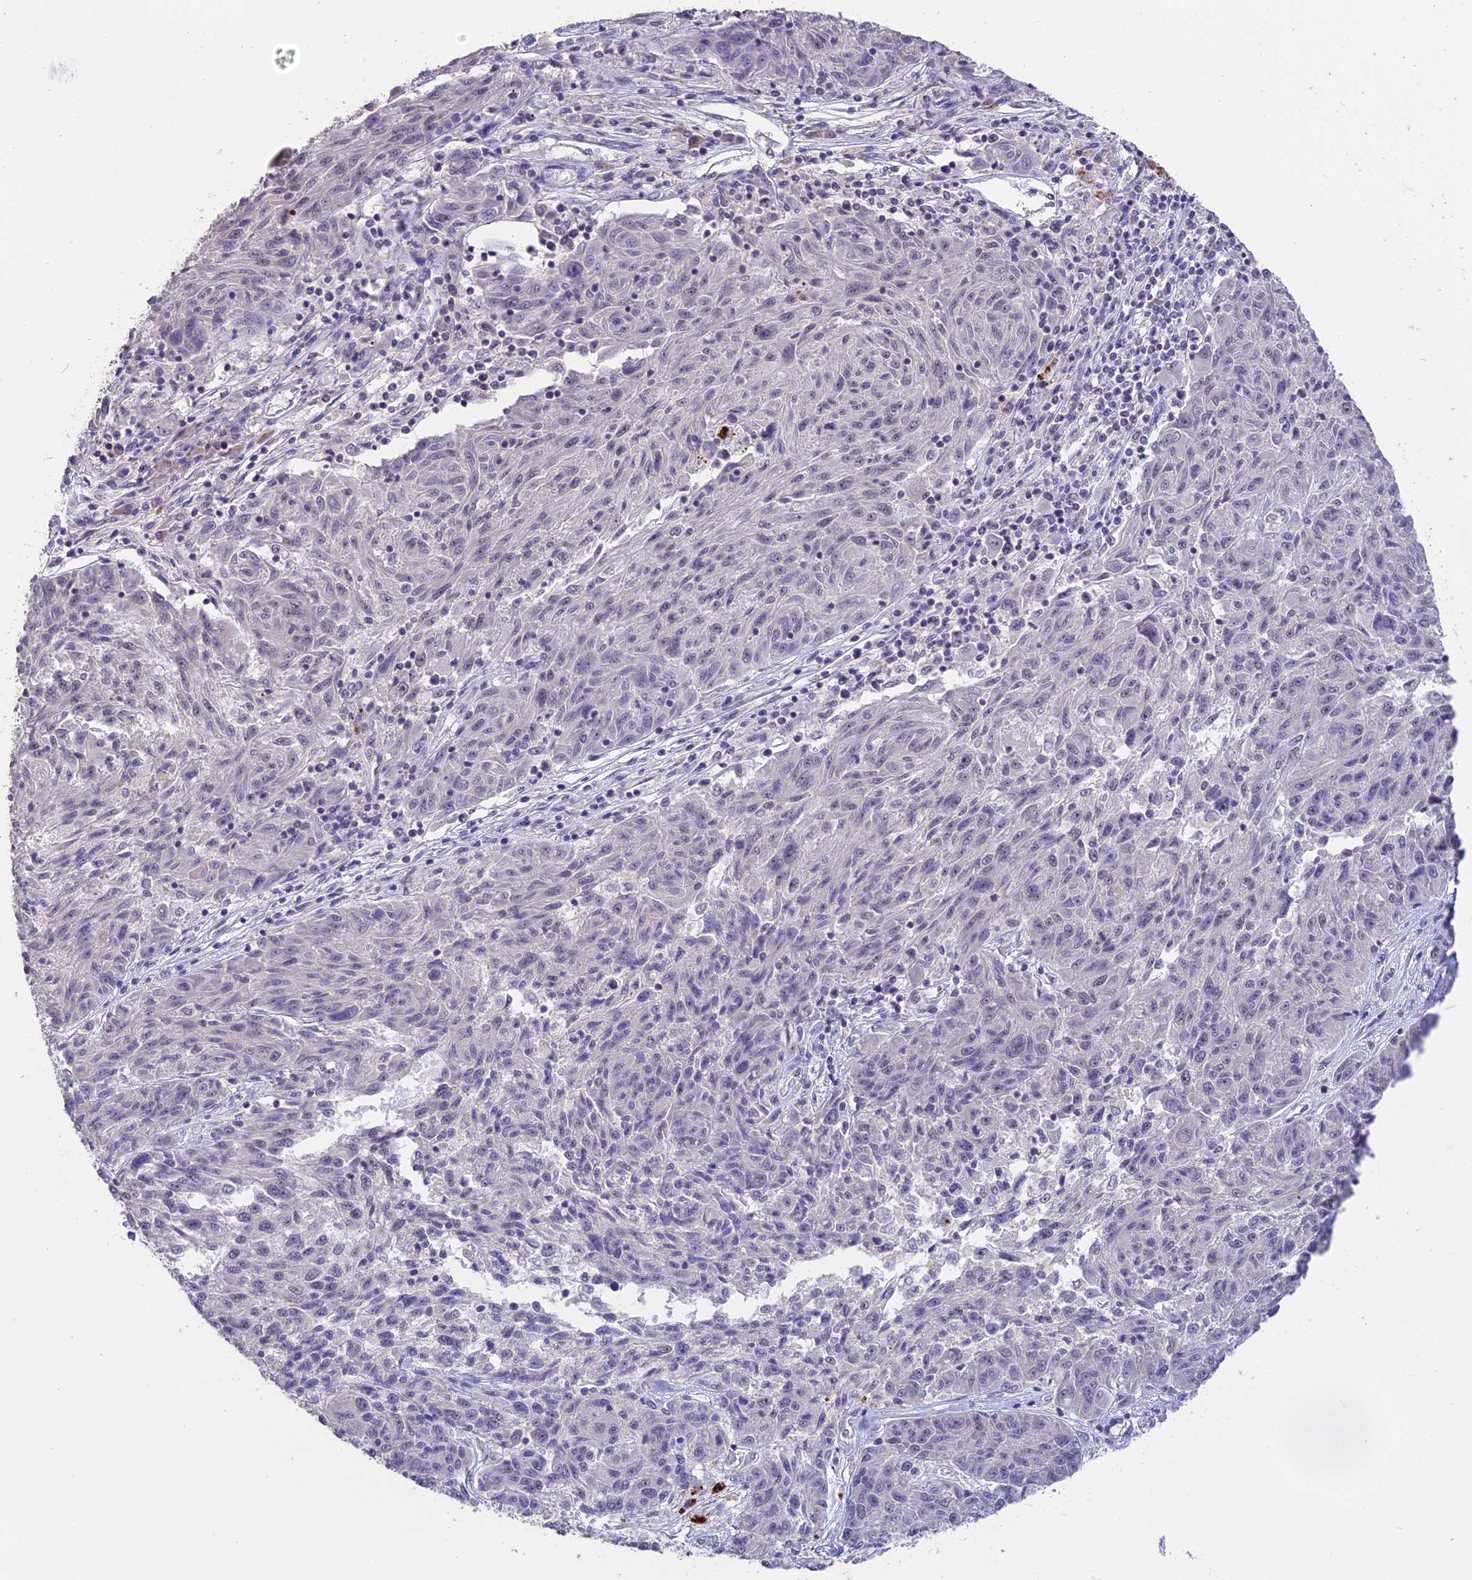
{"staining": {"intensity": "negative", "quantity": "none", "location": "none"}, "tissue": "melanoma", "cell_type": "Tumor cells", "image_type": "cancer", "snomed": [{"axis": "morphology", "description": "Malignant melanoma, NOS"}, {"axis": "topography", "description": "Skin"}], "caption": "This is an IHC image of human malignant melanoma. There is no positivity in tumor cells.", "gene": "SETD2", "patient": {"sex": "male", "age": 53}}